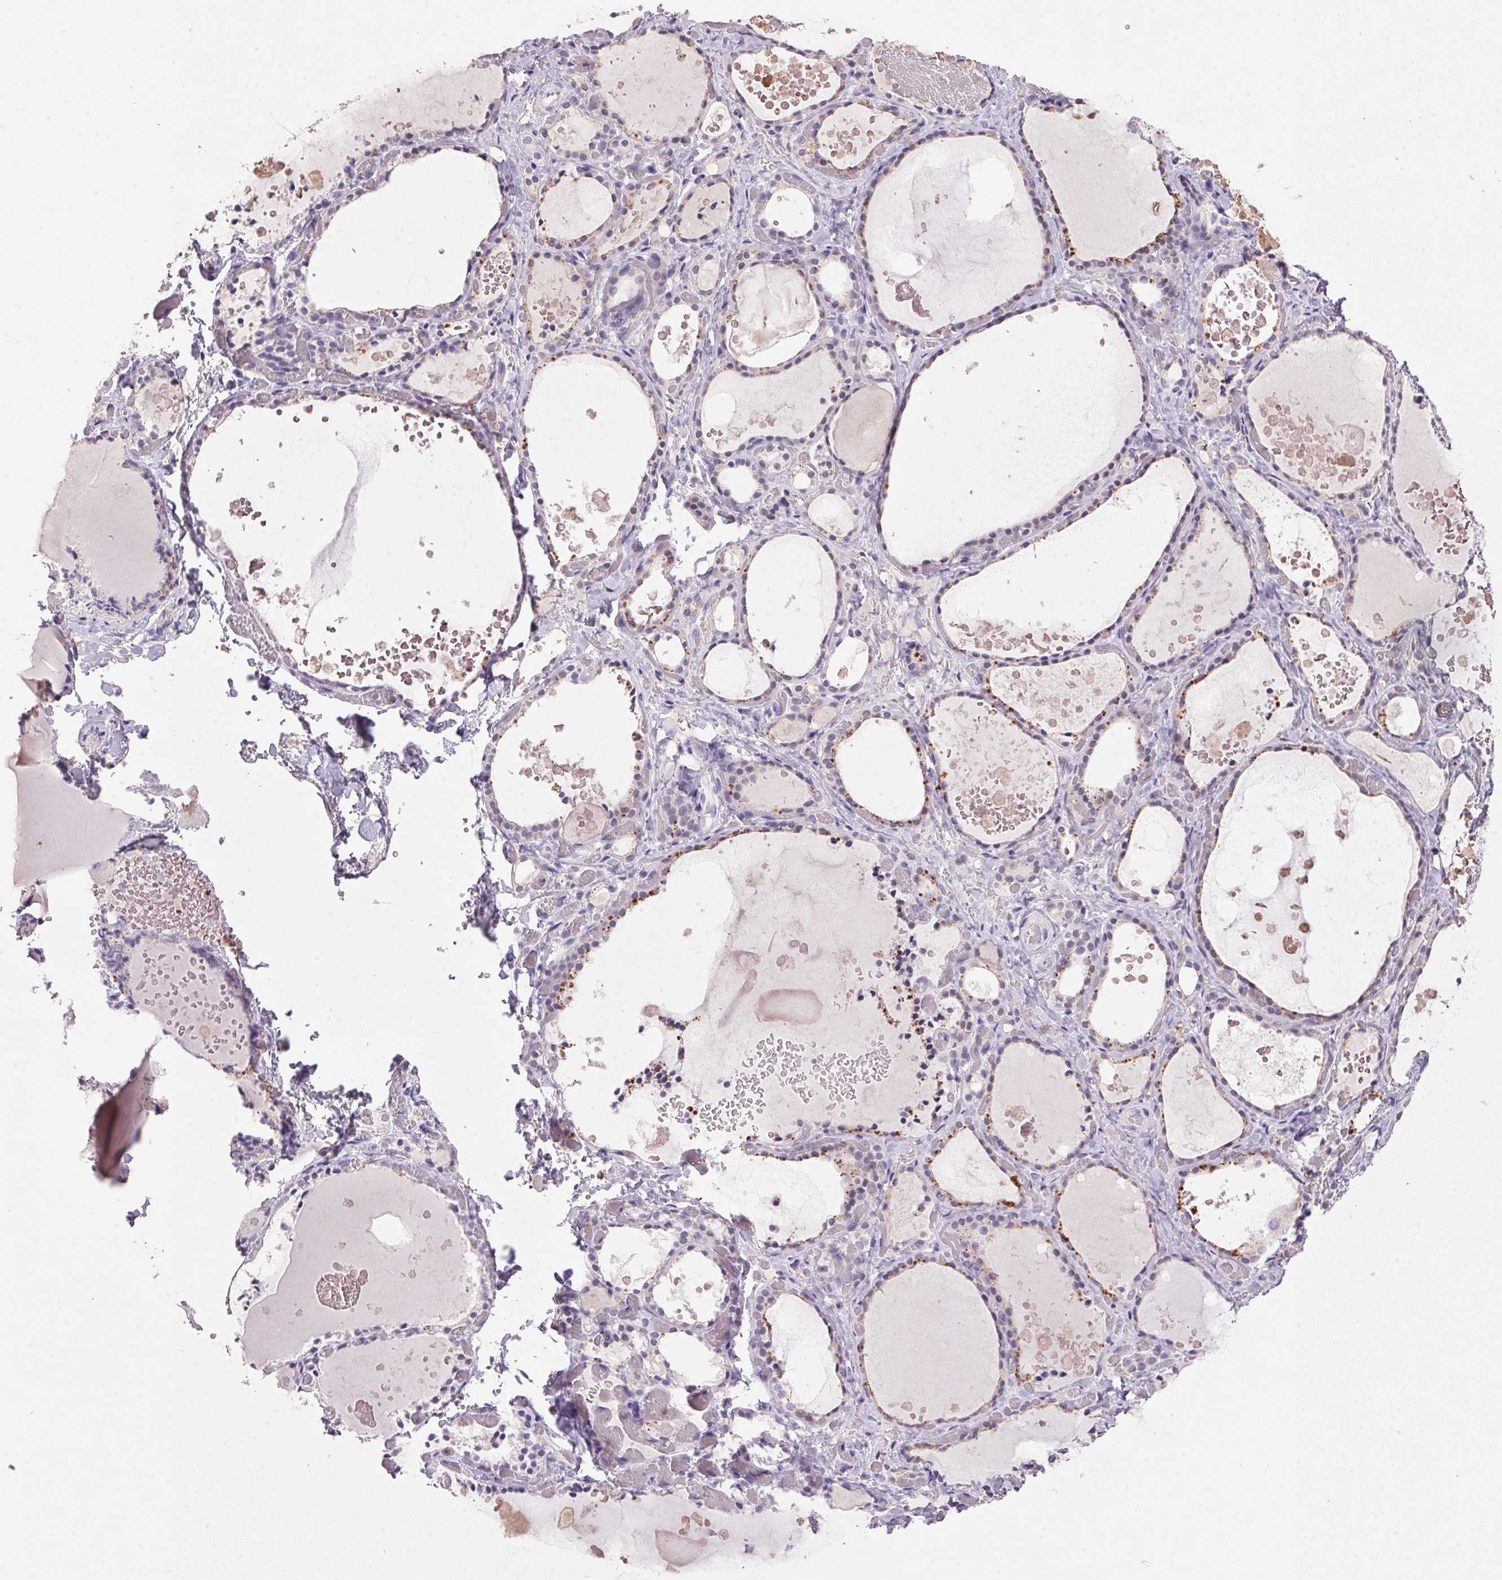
{"staining": {"intensity": "moderate", "quantity": "<25%", "location": "cytoplasmic/membranous"}, "tissue": "thyroid gland", "cell_type": "Glandular cells", "image_type": "normal", "snomed": [{"axis": "morphology", "description": "Normal tissue, NOS"}, {"axis": "topography", "description": "Thyroid gland"}], "caption": "IHC staining of benign thyroid gland, which displays low levels of moderate cytoplasmic/membranous positivity in approximately <25% of glandular cells indicating moderate cytoplasmic/membranous protein staining. The staining was performed using DAB (3,3'-diaminobenzidine) (brown) for protein detection and nuclei were counterstained in hematoxylin (blue).", "gene": "TRDN", "patient": {"sex": "female", "age": 56}}